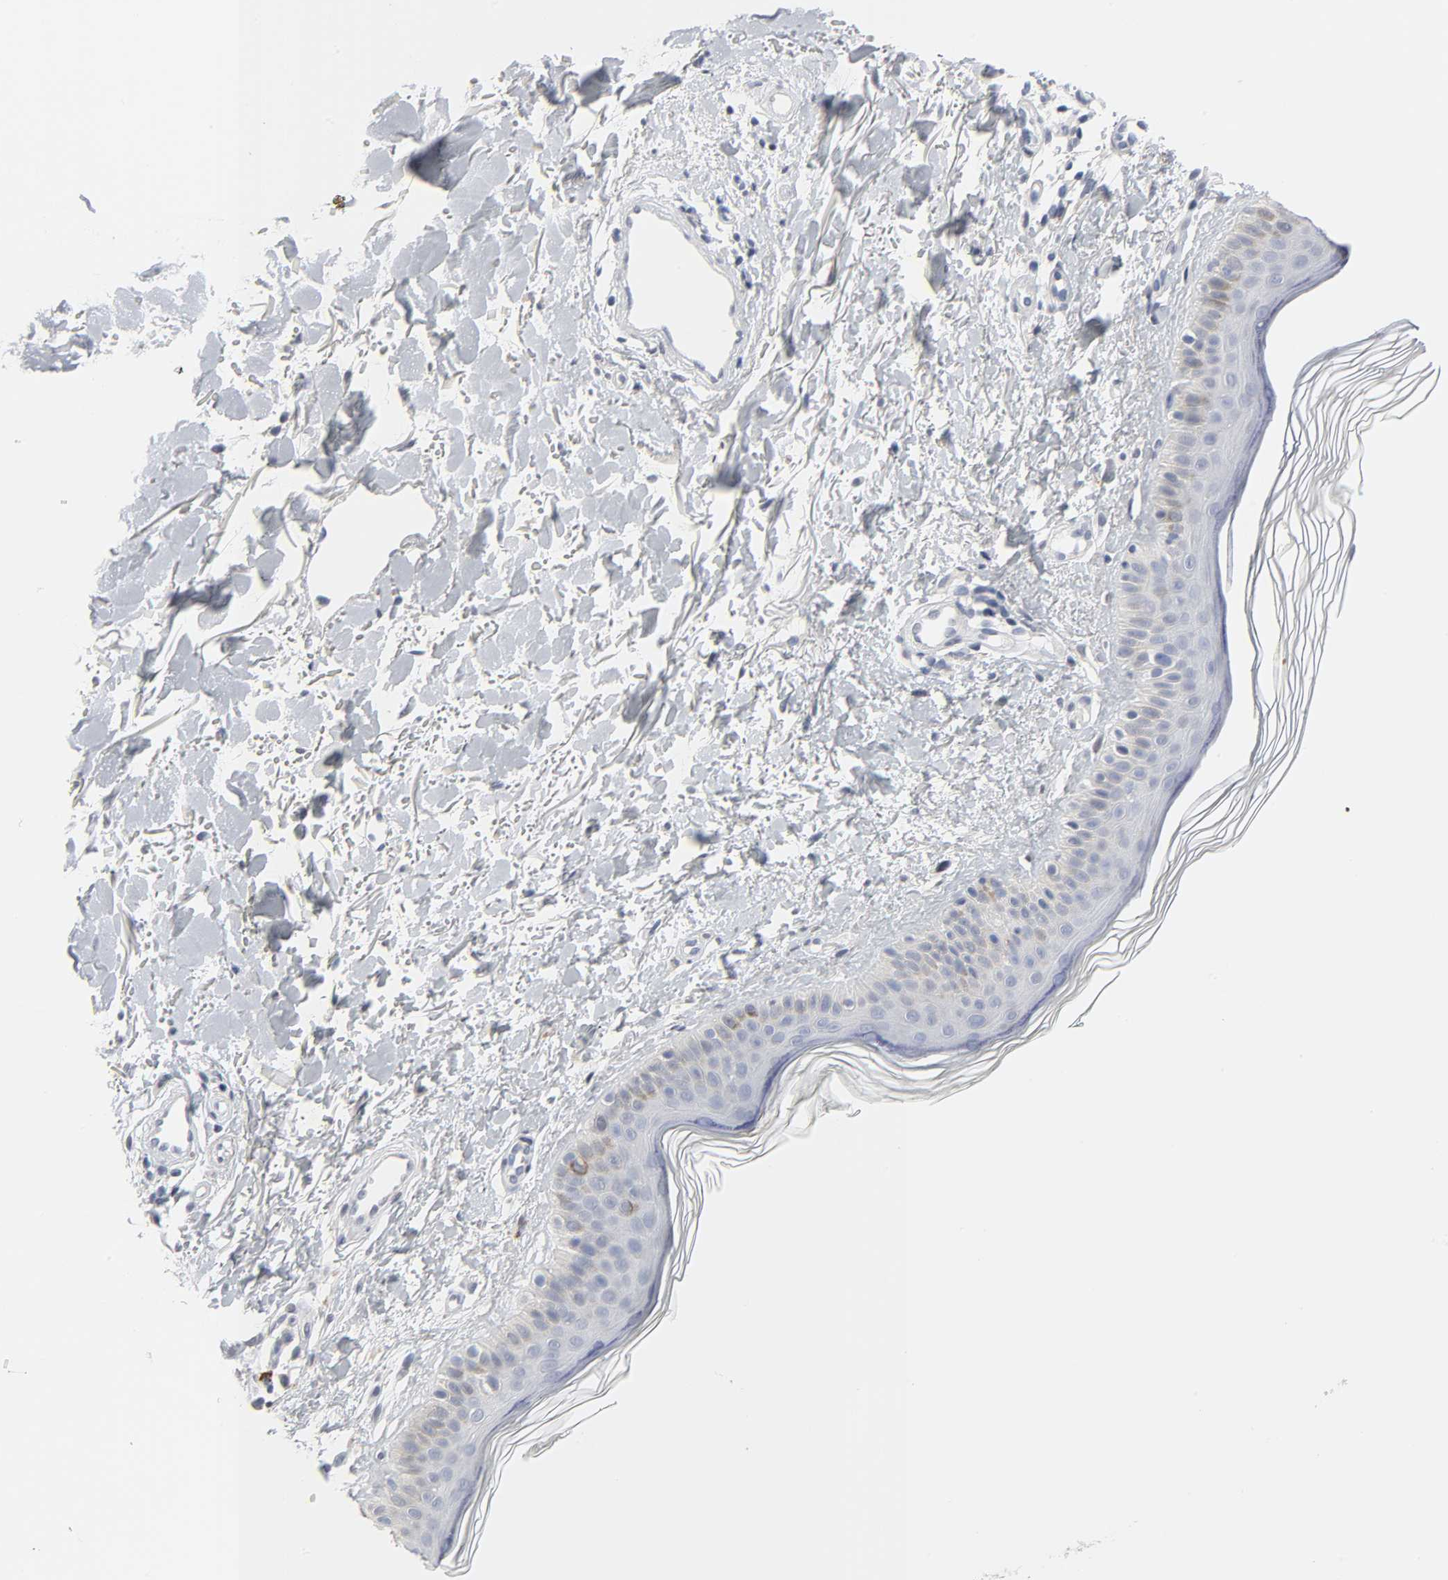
{"staining": {"intensity": "negative", "quantity": "none", "location": "none"}, "tissue": "skin", "cell_type": "Fibroblasts", "image_type": "normal", "snomed": [{"axis": "morphology", "description": "Normal tissue, NOS"}, {"axis": "topography", "description": "Skin"}], "caption": "IHC histopathology image of benign skin: human skin stained with DAB (3,3'-diaminobenzidine) reveals no significant protein positivity in fibroblasts.", "gene": "SALL2", "patient": {"sex": "male", "age": 71}}